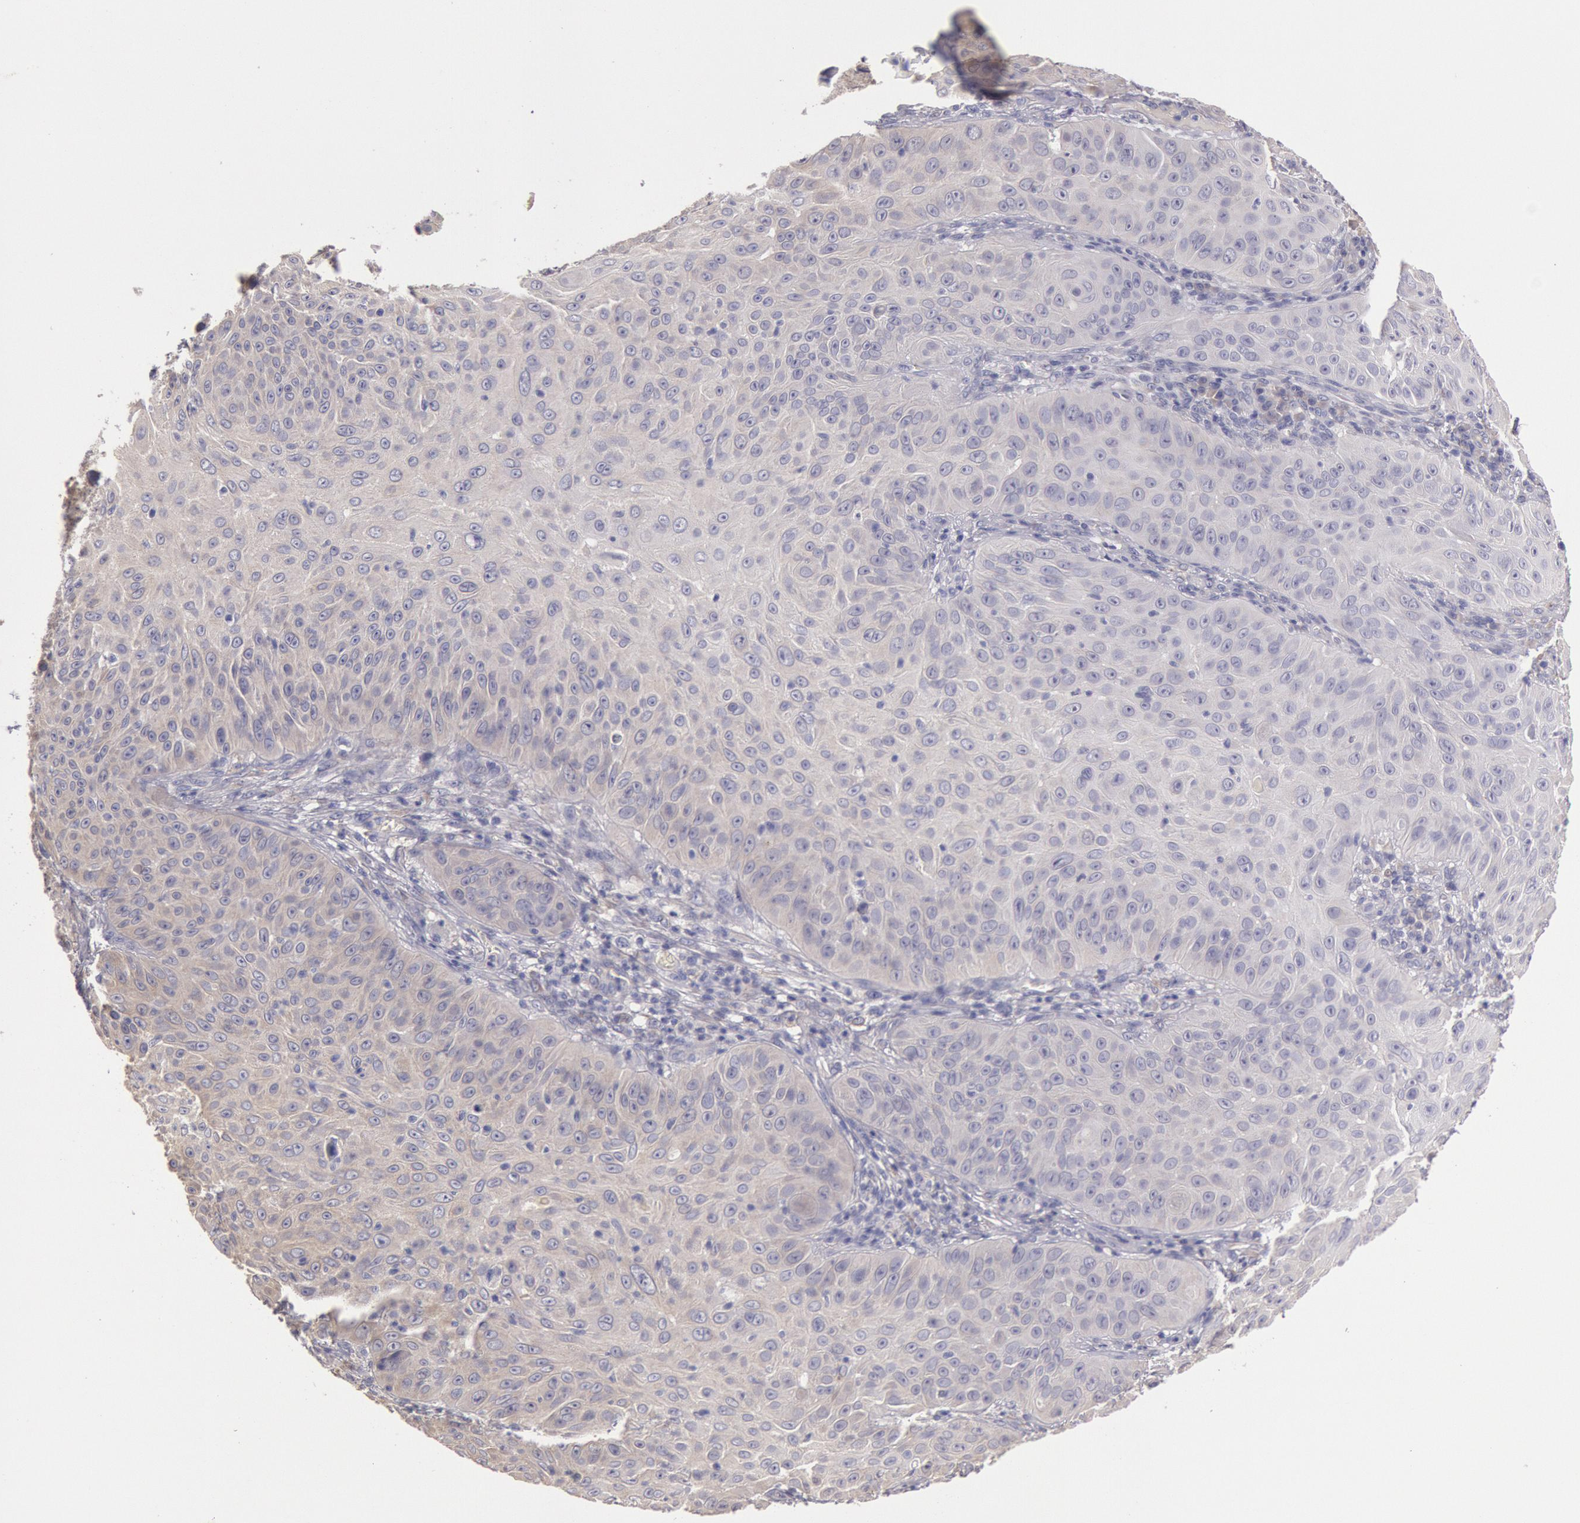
{"staining": {"intensity": "negative", "quantity": "none", "location": "none"}, "tissue": "skin cancer", "cell_type": "Tumor cells", "image_type": "cancer", "snomed": [{"axis": "morphology", "description": "Squamous cell carcinoma, NOS"}, {"axis": "topography", "description": "Skin"}], "caption": "The image exhibits no significant staining in tumor cells of skin squamous cell carcinoma.", "gene": "C1R", "patient": {"sex": "male", "age": 82}}